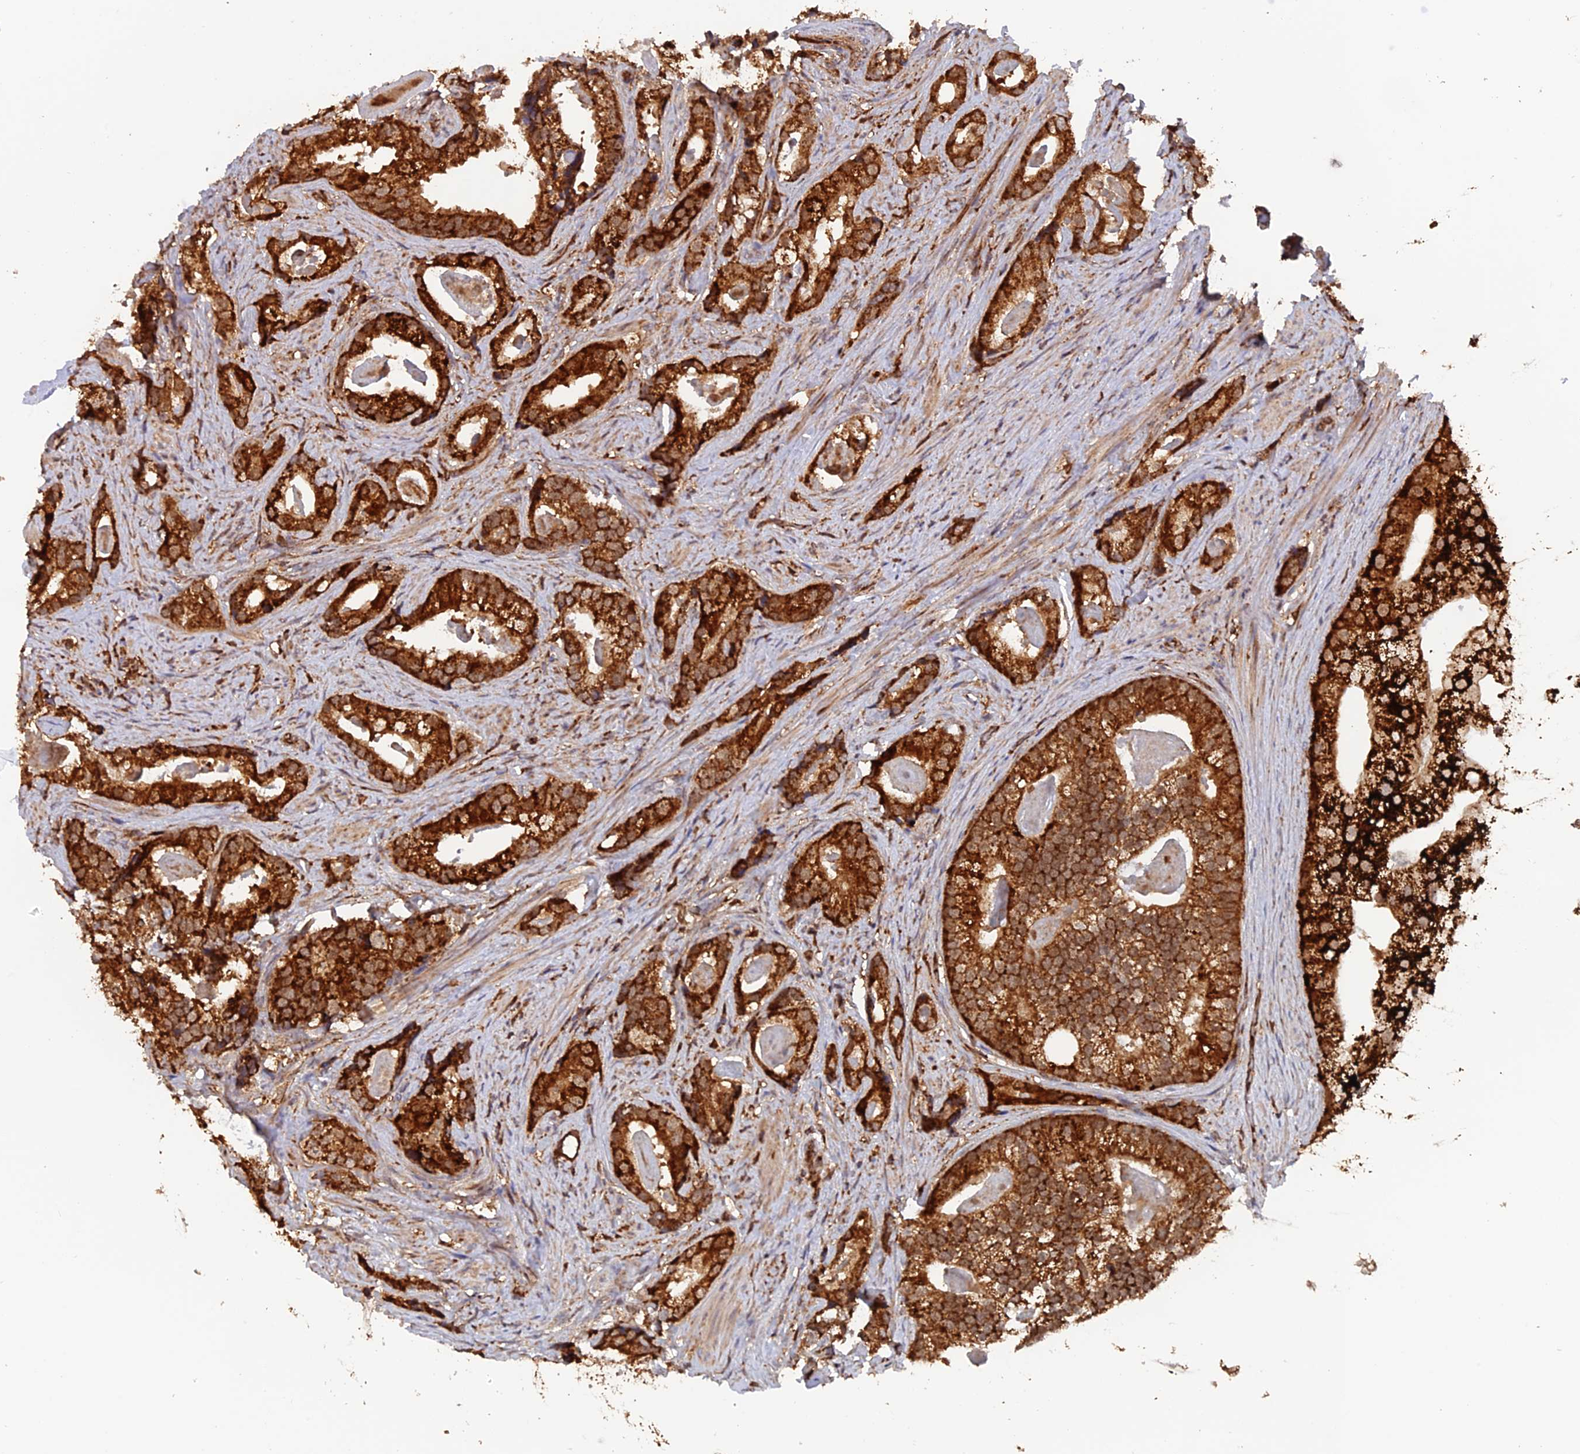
{"staining": {"intensity": "strong", "quantity": ">75%", "location": "cytoplasmic/membranous"}, "tissue": "prostate cancer", "cell_type": "Tumor cells", "image_type": "cancer", "snomed": [{"axis": "morphology", "description": "Adenocarcinoma, Low grade"}, {"axis": "topography", "description": "Prostate"}], "caption": "The histopathology image exhibits immunohistochemical staining of prostate cancer. There is strong cytoplasmic/membranous positivity is identified in about >75% of tumor cells.", "gene": "DTYMK", "patient": {"sex": "male", "age": 71}}